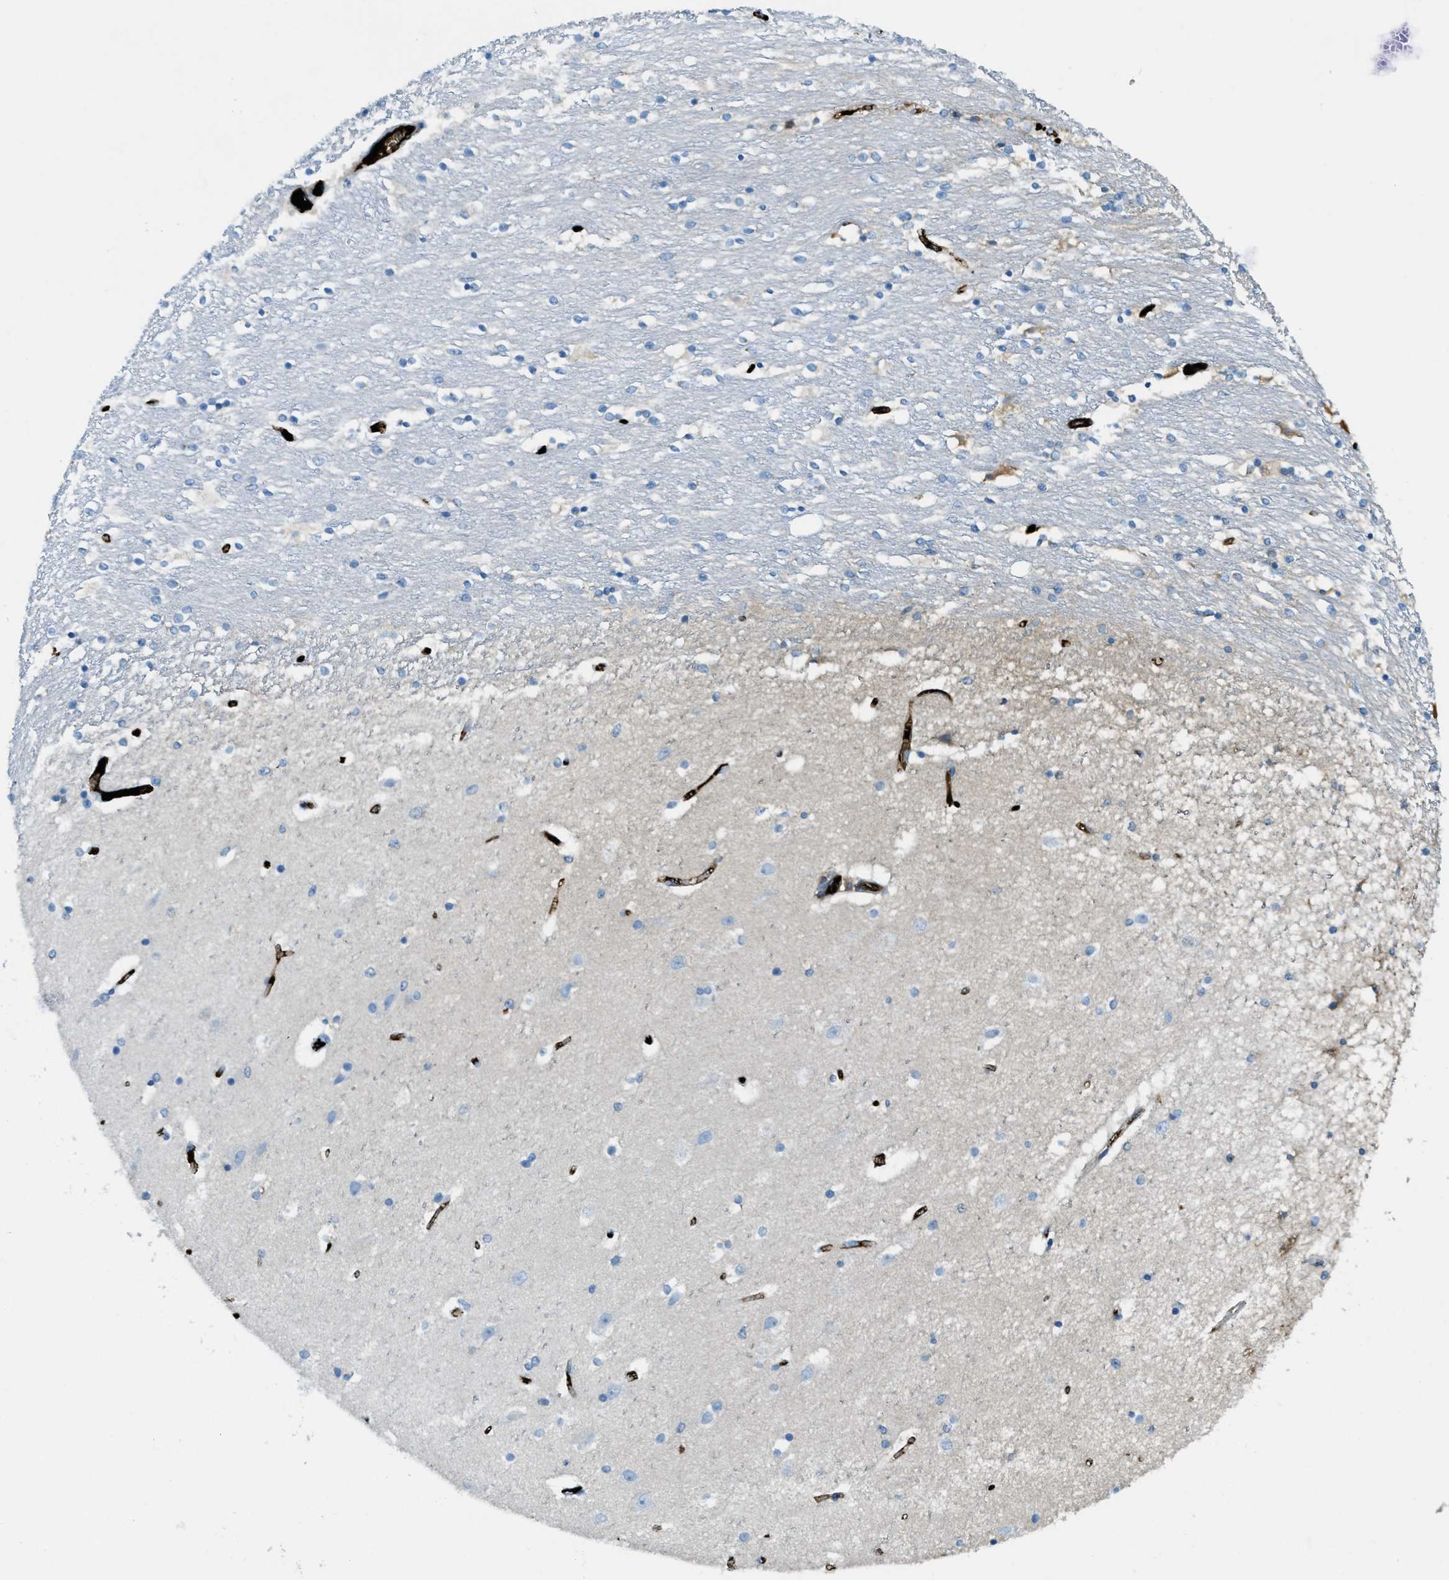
{"staining": {"intensity": "weak", "quantity": "<25%", "location": "cytoplasmic/membranous"}, "tissue": "caudate", "cell_type": "Glial cells", "image_type": "normal", "snomed": [{"axis": "morphology", "description": "Normal tissue, NOS"}, {"axis": "topography", "description": "Lateral ventricle wall"}], "caption": "This is a photomicrograph of immunohistochemistry staining of benign caudate, which shows no positivity in glial cells. (DAB (3,3'-diaminobenzidine) IHC with hematoxylin counter stain).", "gene": "TRIM59", "patient": {"sex": "female", "age": 54}}